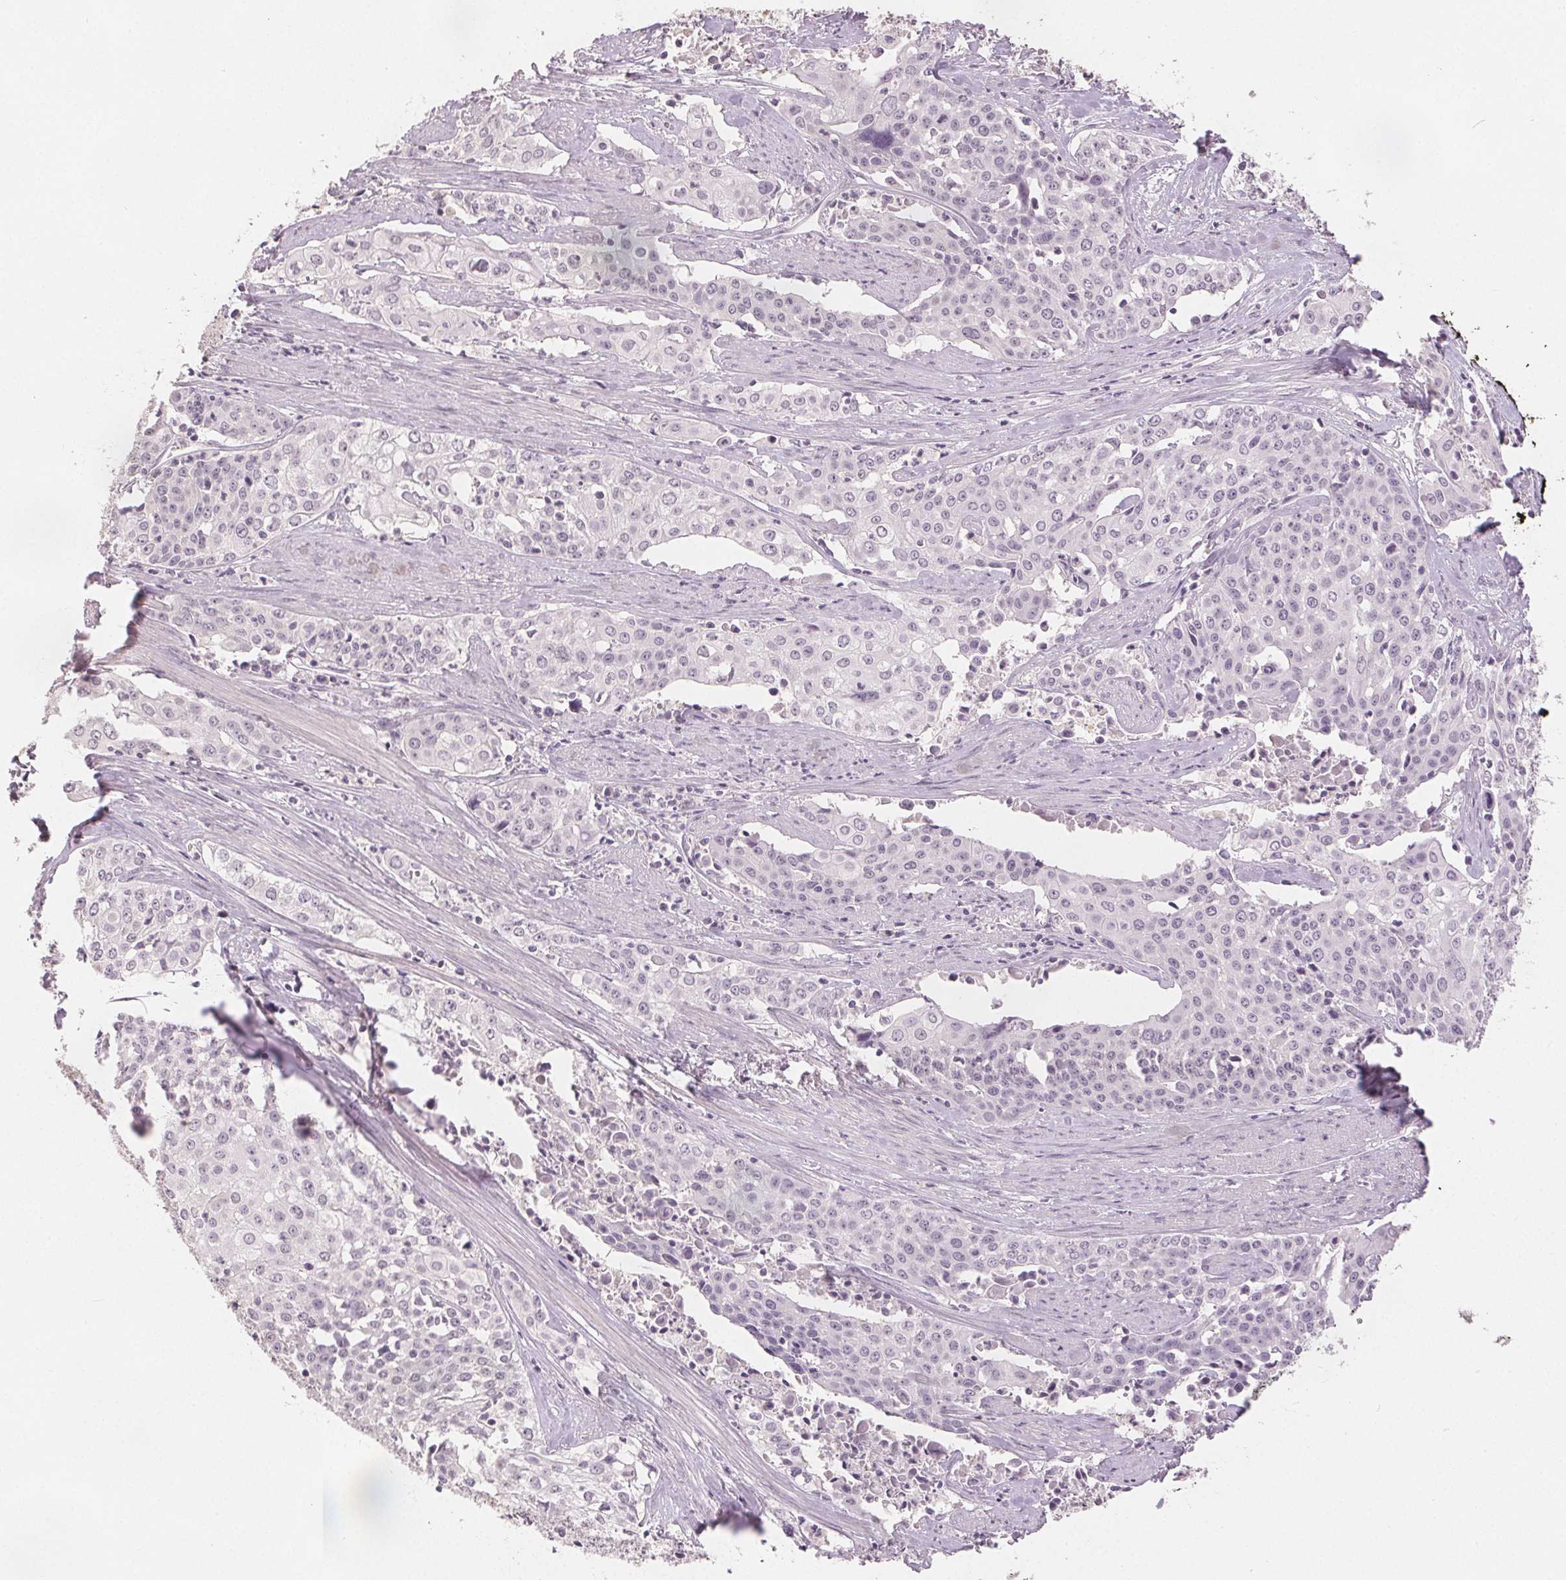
{"staining": {"intensity": "negative", "quantity": "none", "location": "none"}, "tissue": "cervical cancer", "cell_type": "Tumor cells", "image_type": "cancer", "snomed": [{"axis": "morphology", "description": "Squamous cell carcinoma, NOS"}, {"axis": "topography", "description": "Cervix"}], "caption": "Micrograph shows no protein expression in tumor cells of cervical squamous cell carcinoma tissue.", "gene": "SLC27A5", "patient": {"sex": "female", "age": 39}}